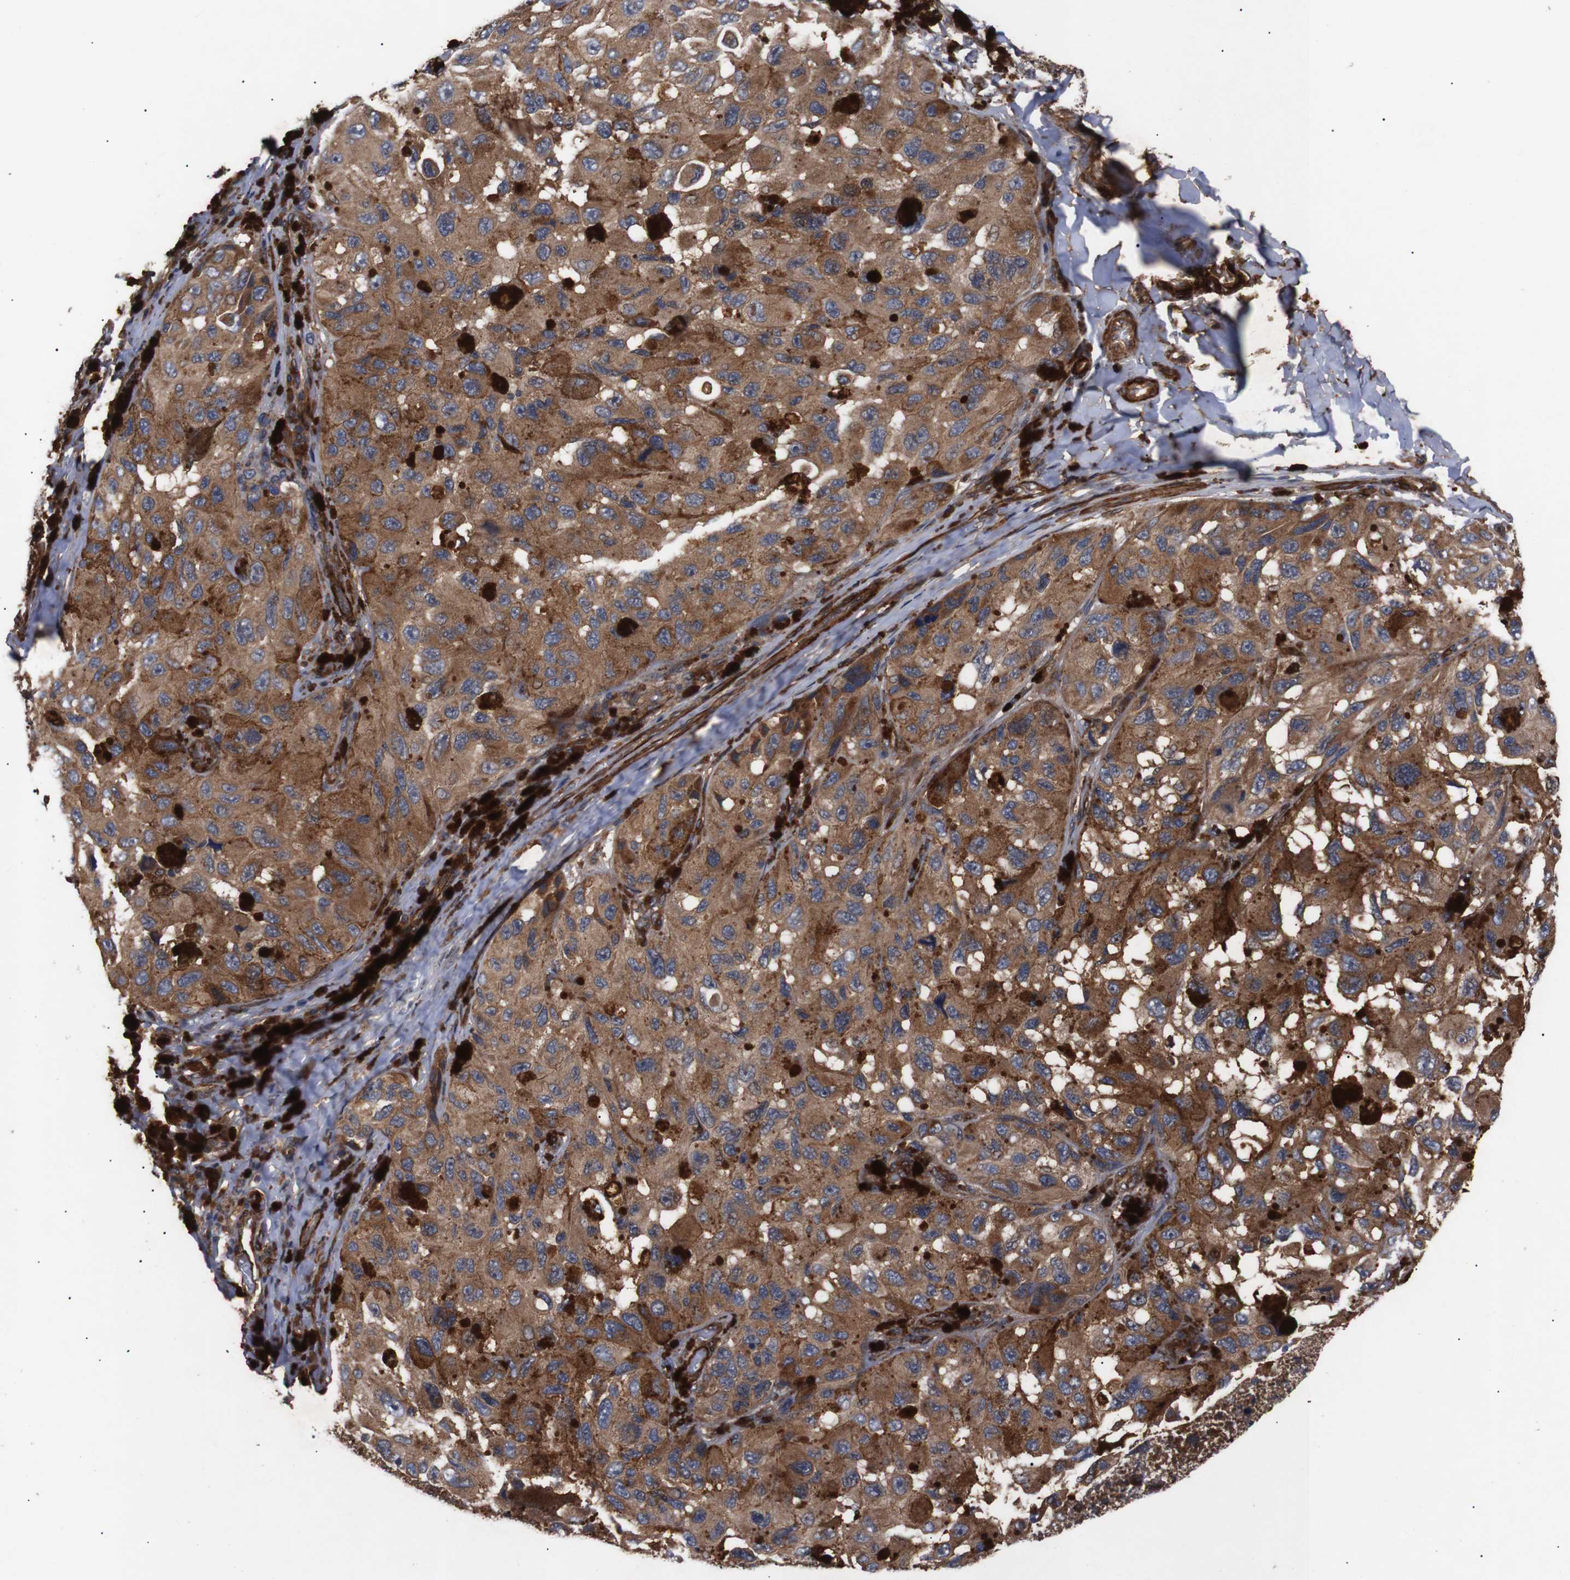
{"staining": {"intensity": "moderate", "quantity": ">75%", "location": "cytoplasmic/membranous"}, "tissue": "melanoma", "cell_type": "Tumor cells", "image_type": "cancer", "snomed": [{"axis": "morphology", "description": "Malignant melanoma, NOS"}, {"axis": "topography", "description": "Skin"}], "caption": "Immunohistochemical staining of human melanoma exhibits medium levels of moderate cytoplasmic/membranous protein expression in about >75% of tumor cells. The protein of interest is stained brown, and the nuclei are stained in blue (DAB IHC with brightfield microscopy, high magnification).", "gene": "PAWR", "patient": {"sex": "female", "age": 73}}